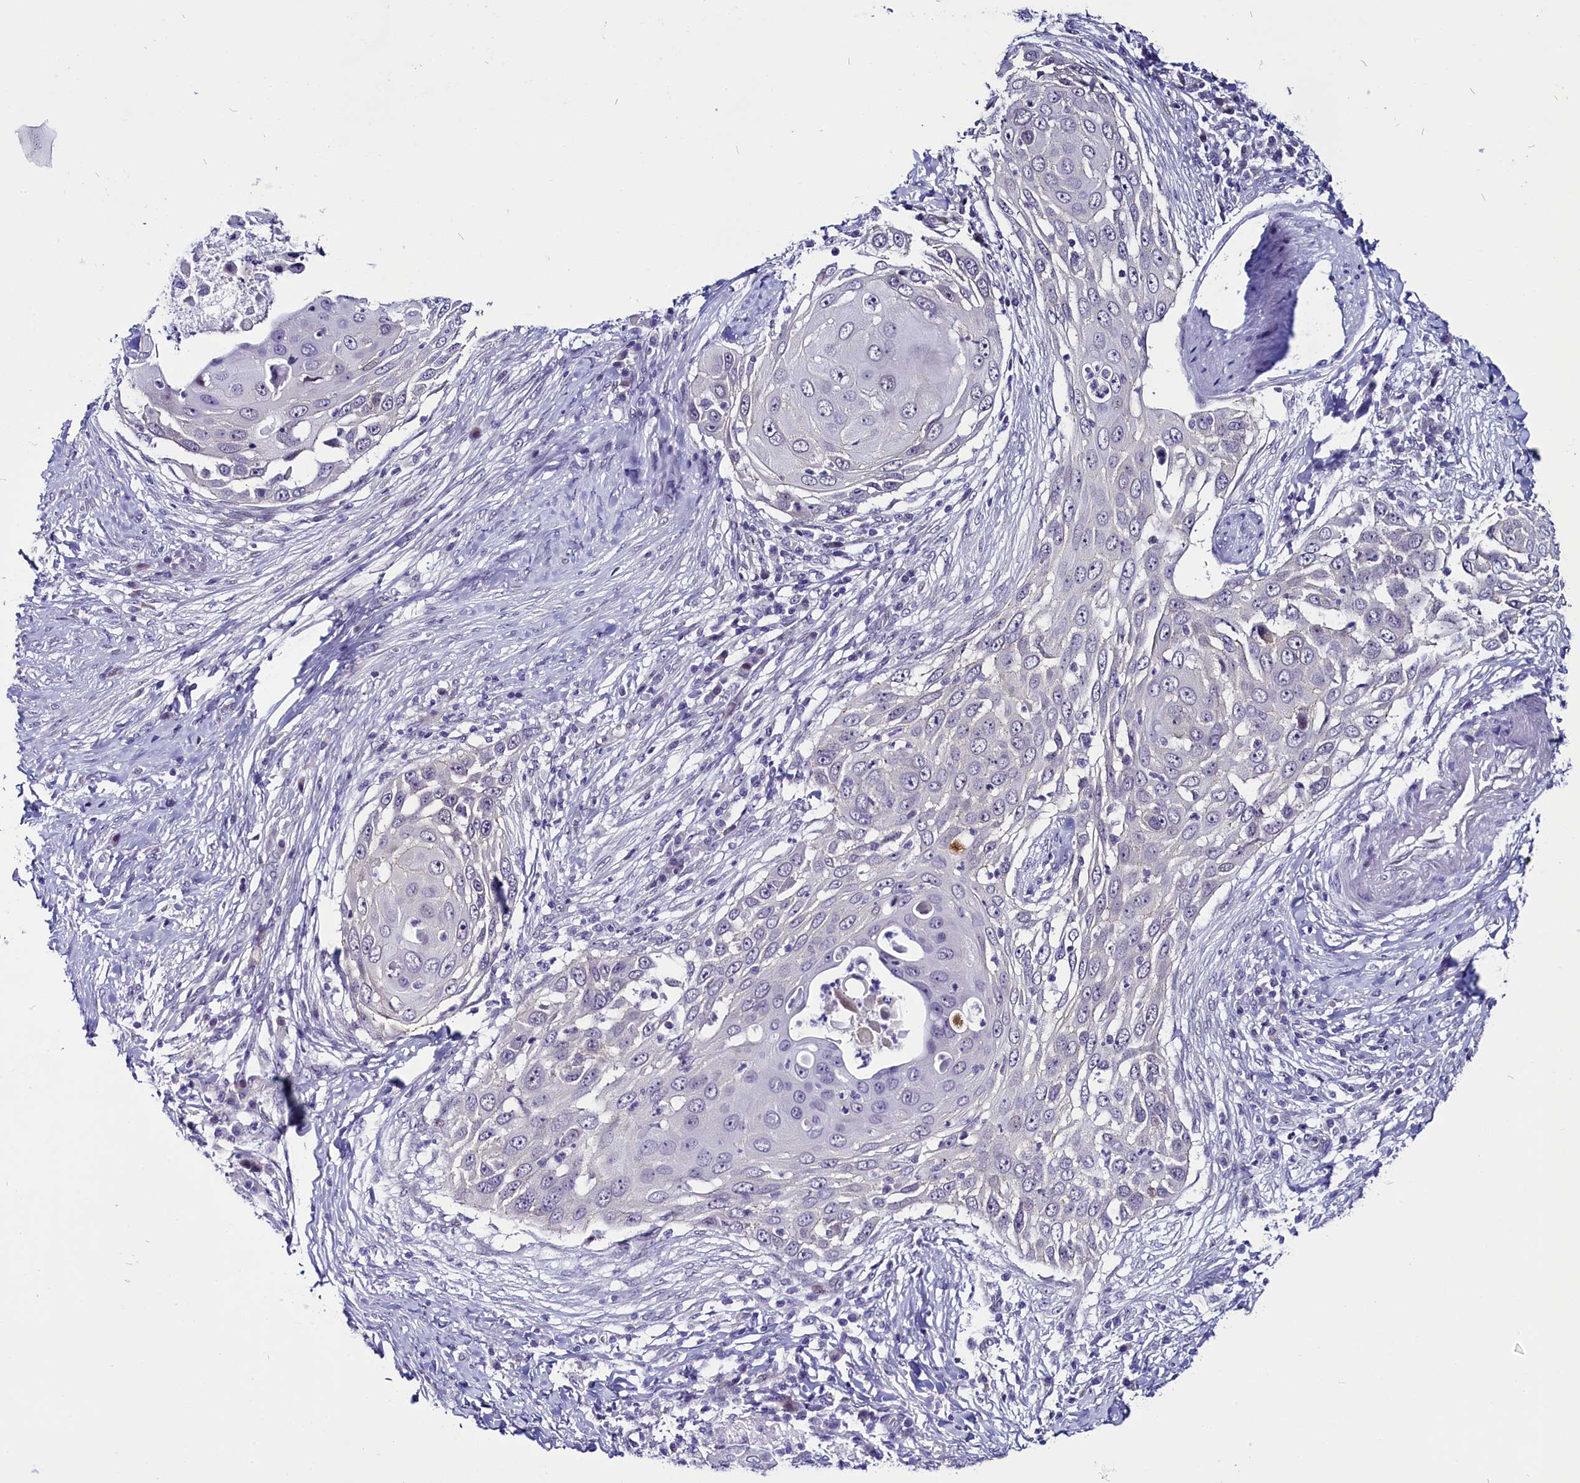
{"staining": {"intensity": "negative", "quantity": "none", "location": "none"}, "tissue": "skin cancer", "cell_type": "Tumor cells", "image_type": "cancer", "snomed": [{"axis": "morphology", "description": "Squamous cell carcinoma, NOS"}, {"axis": "topography", "description": "Skin"}], "caption": "A micrograph of human skin cancer is negative for staining in tumor cells.", "gene": "CCDC106", "patient": {"sex": "female", "age": 44}}